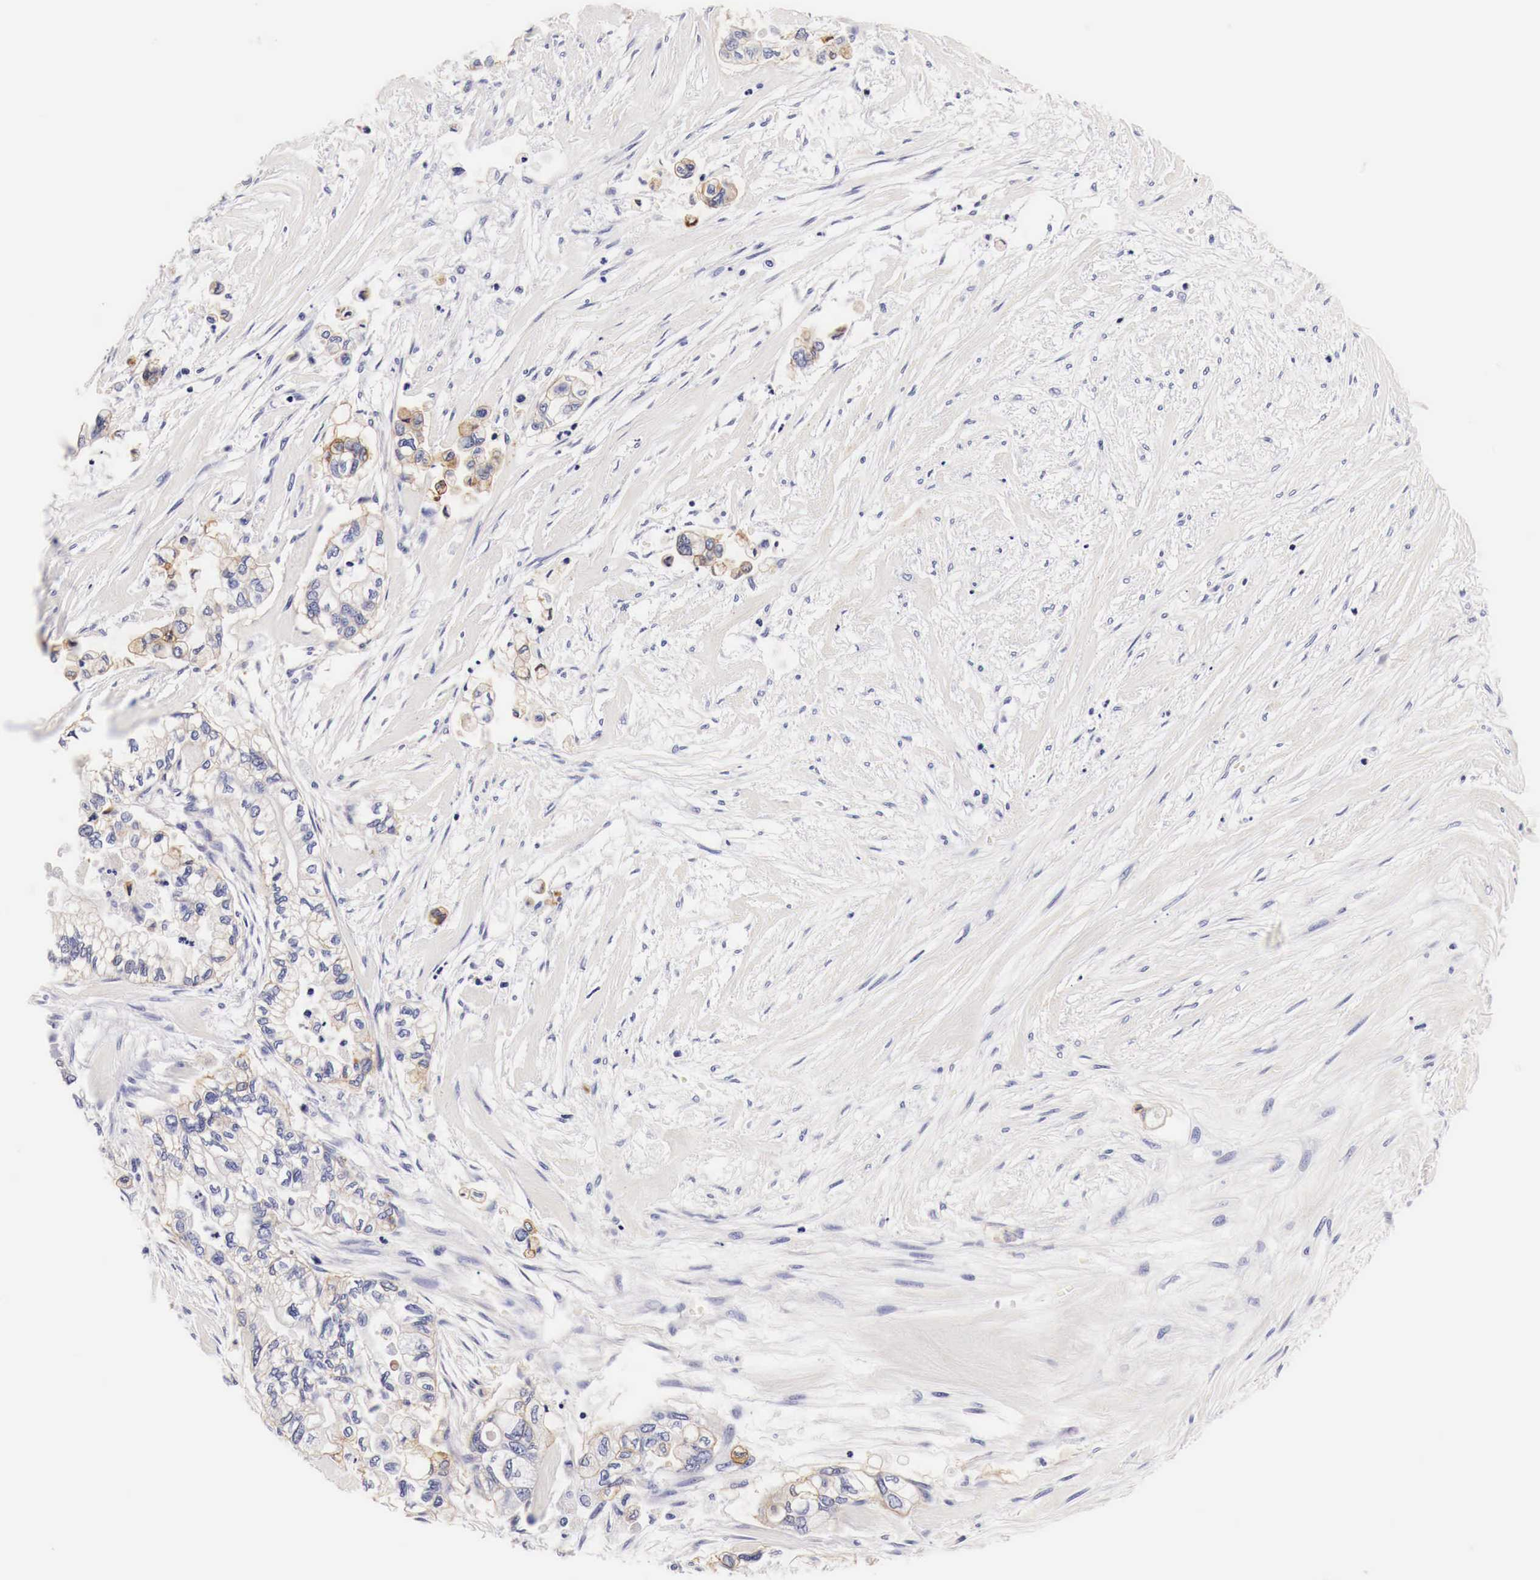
{"staining": {"intensity": "strong", "quantity": "25%-75%", "location": "cytoplasmic/membranous"}, "tissue": "pancreatic cancer", "cell_type": "Tumor cells", "image_type": "cancer", "snomed": [{"axis": "morphology", "description": "Adenocarcinoma, NOS"}, {"axis": "topography", "description": "Pancreas"}], "caption": "Immunohistochemistry of pancreatic cancer demonstrates high levels of strong cytoplasmic/membranous expression in about 25%-75% of tumor cells.", "gene": "EGFR", "patient": {"sex": "male", "age": 79}}